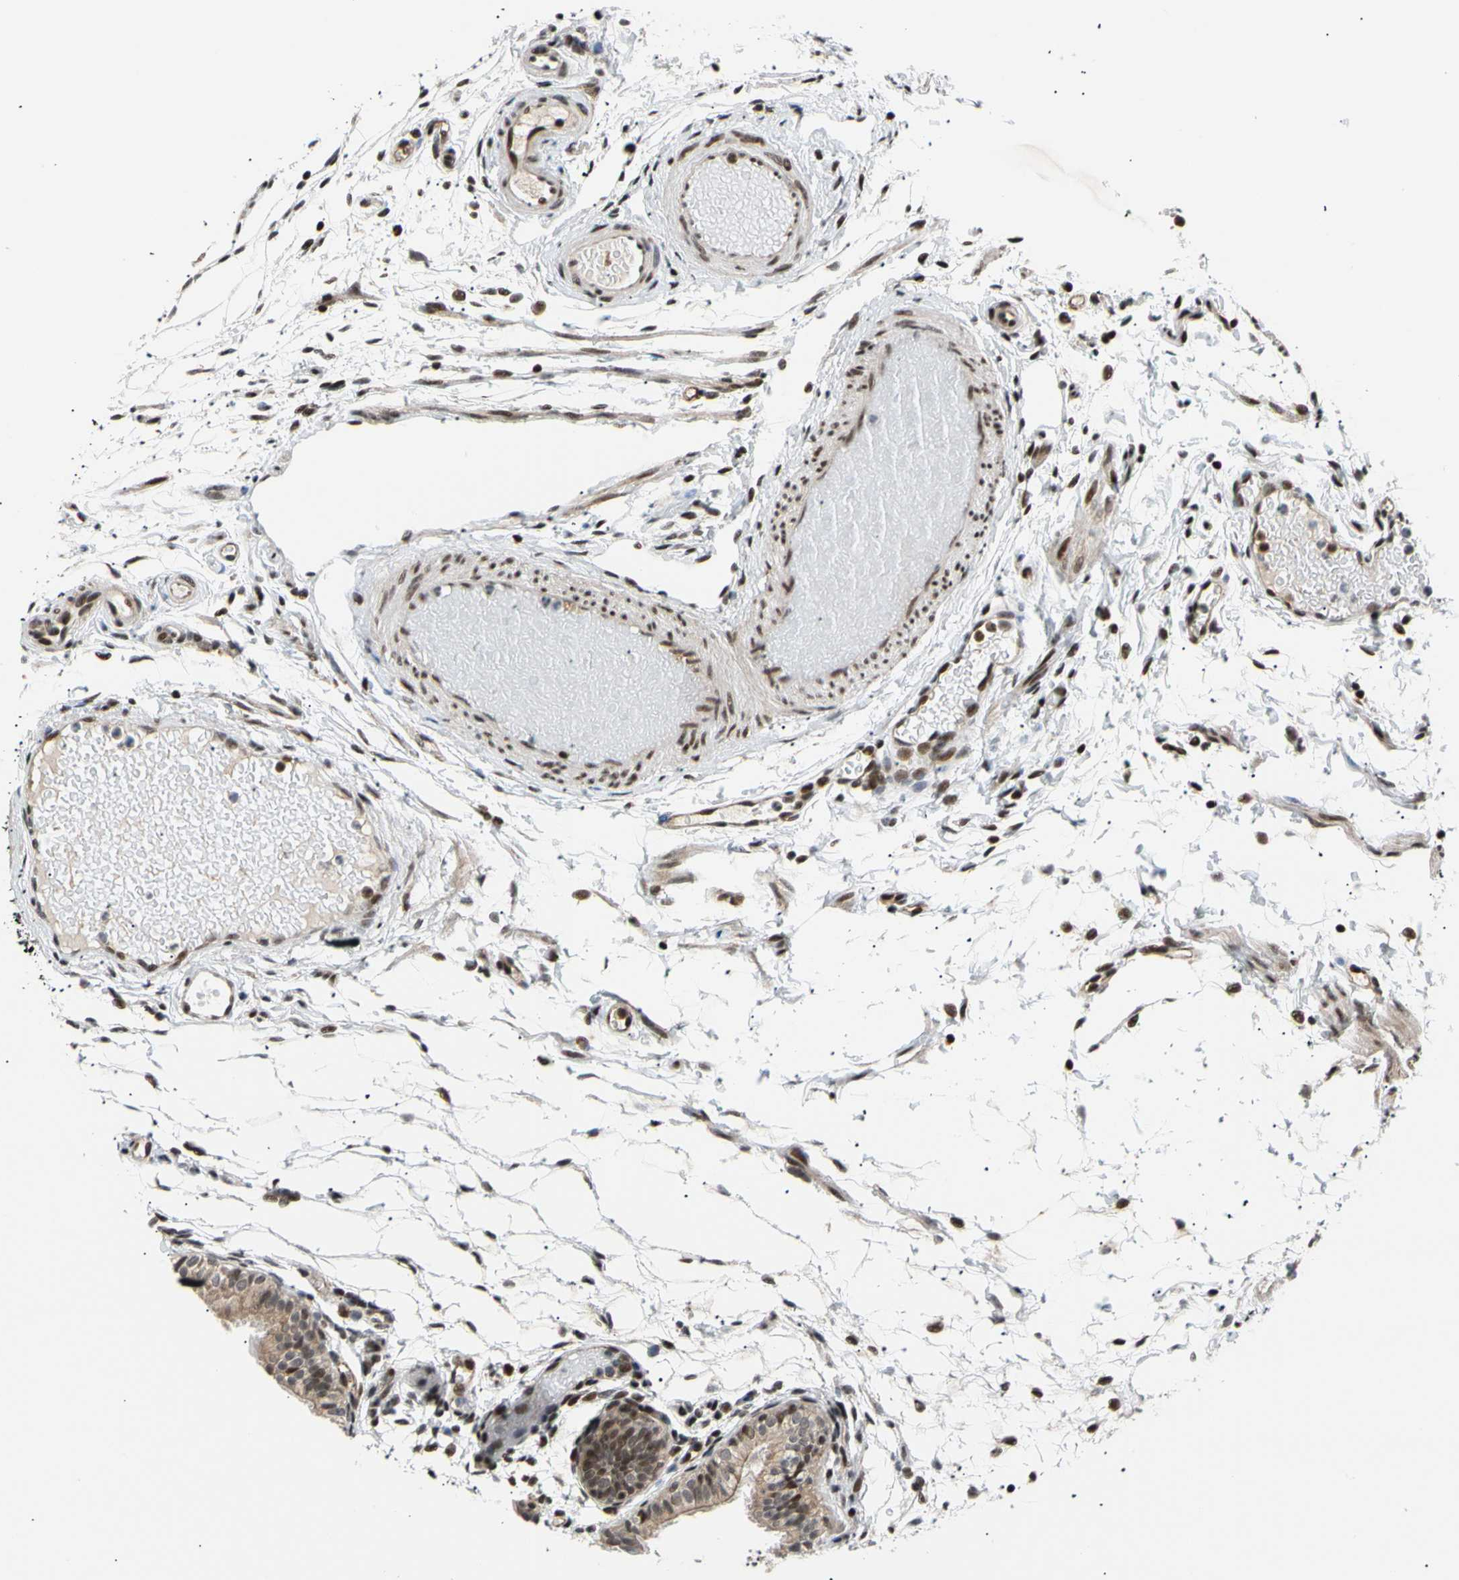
{"staining": {"intensity": "strong", "quantity": "25%-75%", "location": "nuclear"}, "tissue": "fallopian tube", "cell_type": "Glandular cells", "image_type": "normal", "snomed": [{"axis": "morphology", "description": "Normal tissue, NOS"}, {"axis": "morphology", "description": "Dermoid, NOS"}, {"axis": "topography", "description": "Fallopian tube"}], "caption": "Immunohistochemistry (IHC) histopathology image of normal fallopian tube: human fallopian tube stained using immunohistochemistry (IHC) shows high levels of strong protein expression localized specifically in the nuclear of glandular cells, appearing as a nuclear brown color.", "gene": "E2F1", "patient": {"sex": "female", "age": 33}}